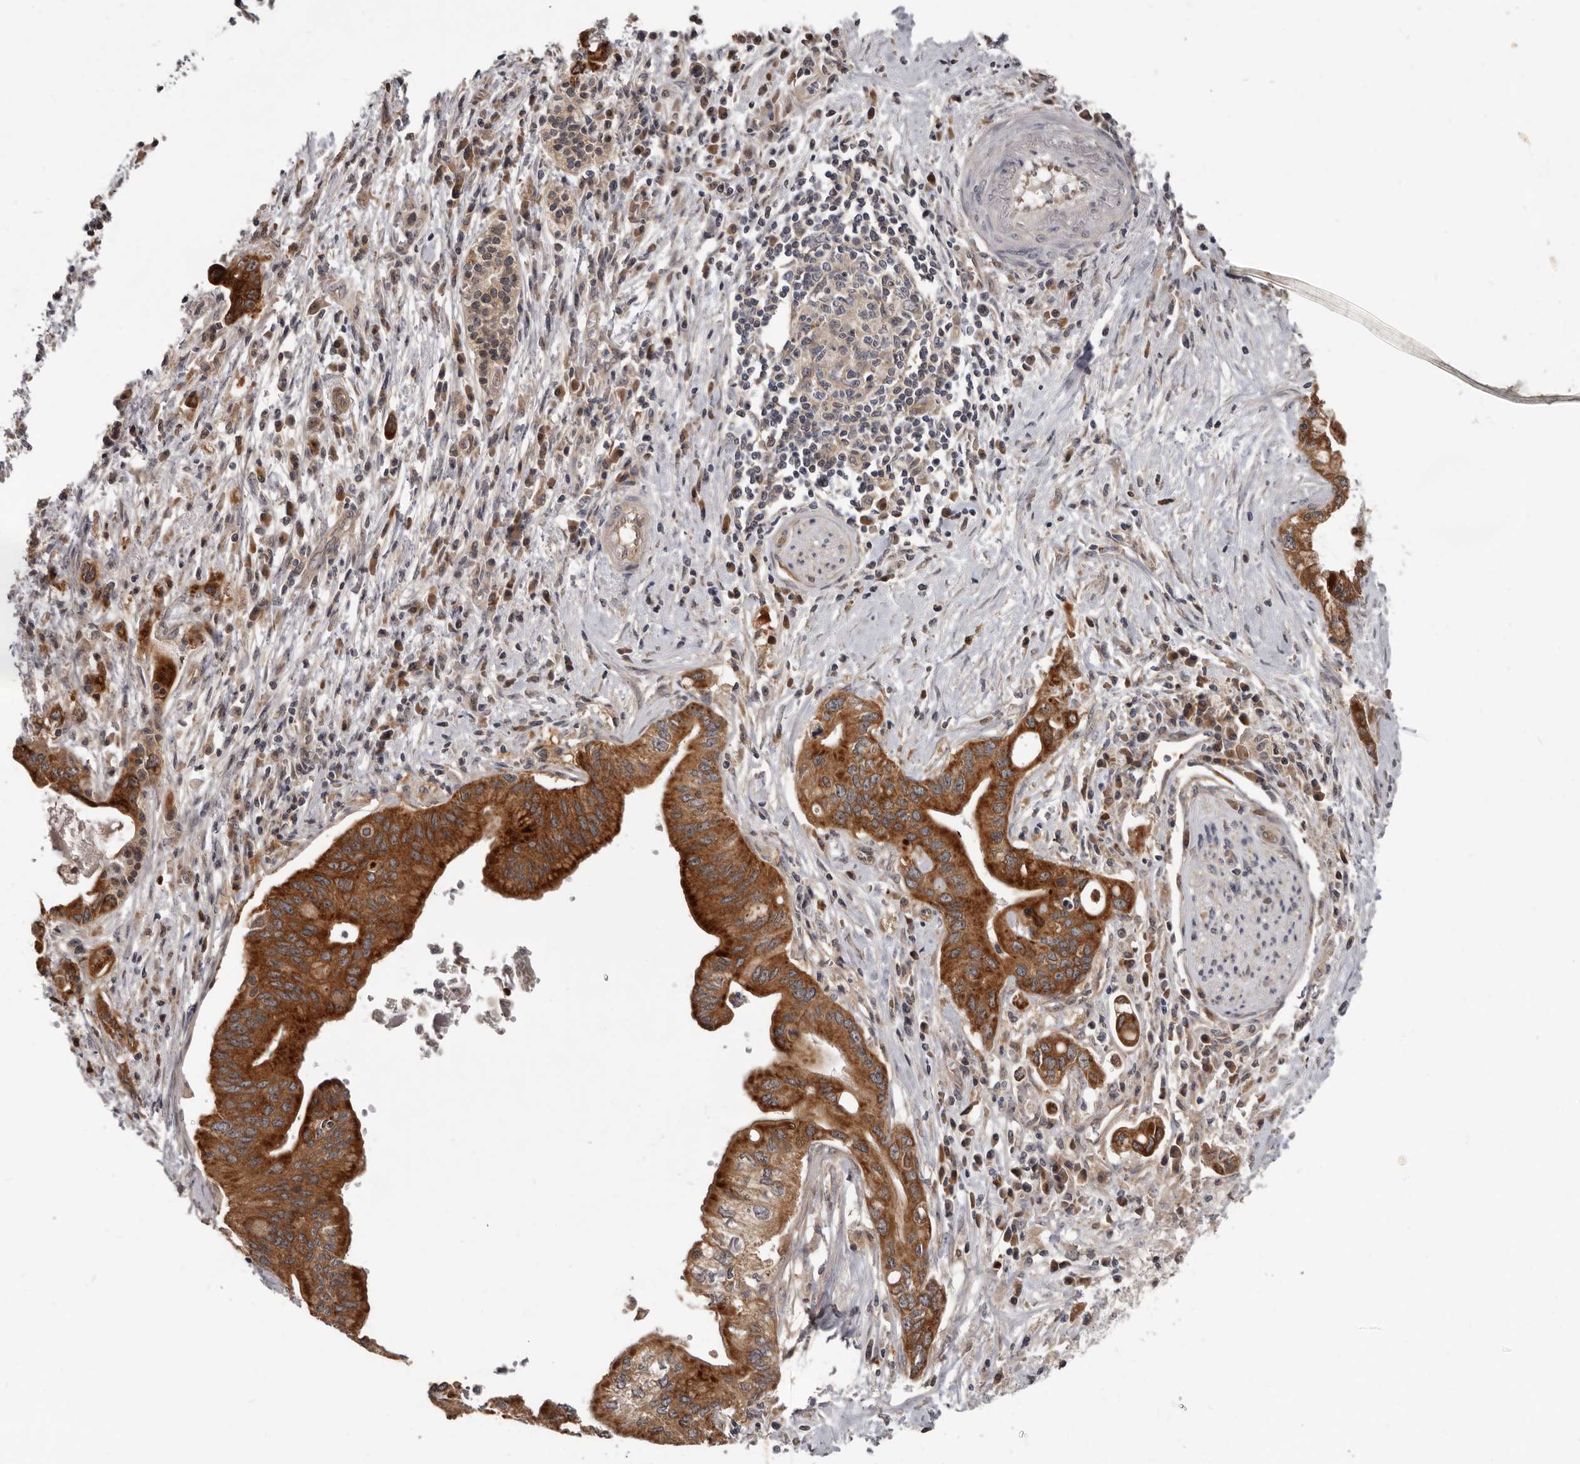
{"staining": {"intensity": "strong", "quantity": ">75%", "location": "cytoplasmic/membranous"}, "tissue": "pancreatic cancer", "cell_type": "Tumor cells", "image_type": "cancer", "snomed": [{"axis": "morphology", "description": "Adenocarcinoma, NOS"}, {"axis": "topography", "description": "Pancreas"}], "caption": "Adenocarcinoma (pancreatic) stained with IHC exhibits strong cytoplasmic/membranous positivity in about >75% of tumor cells.", "gene": "BAD", "patient": {"sex": "female", "age": 73}}